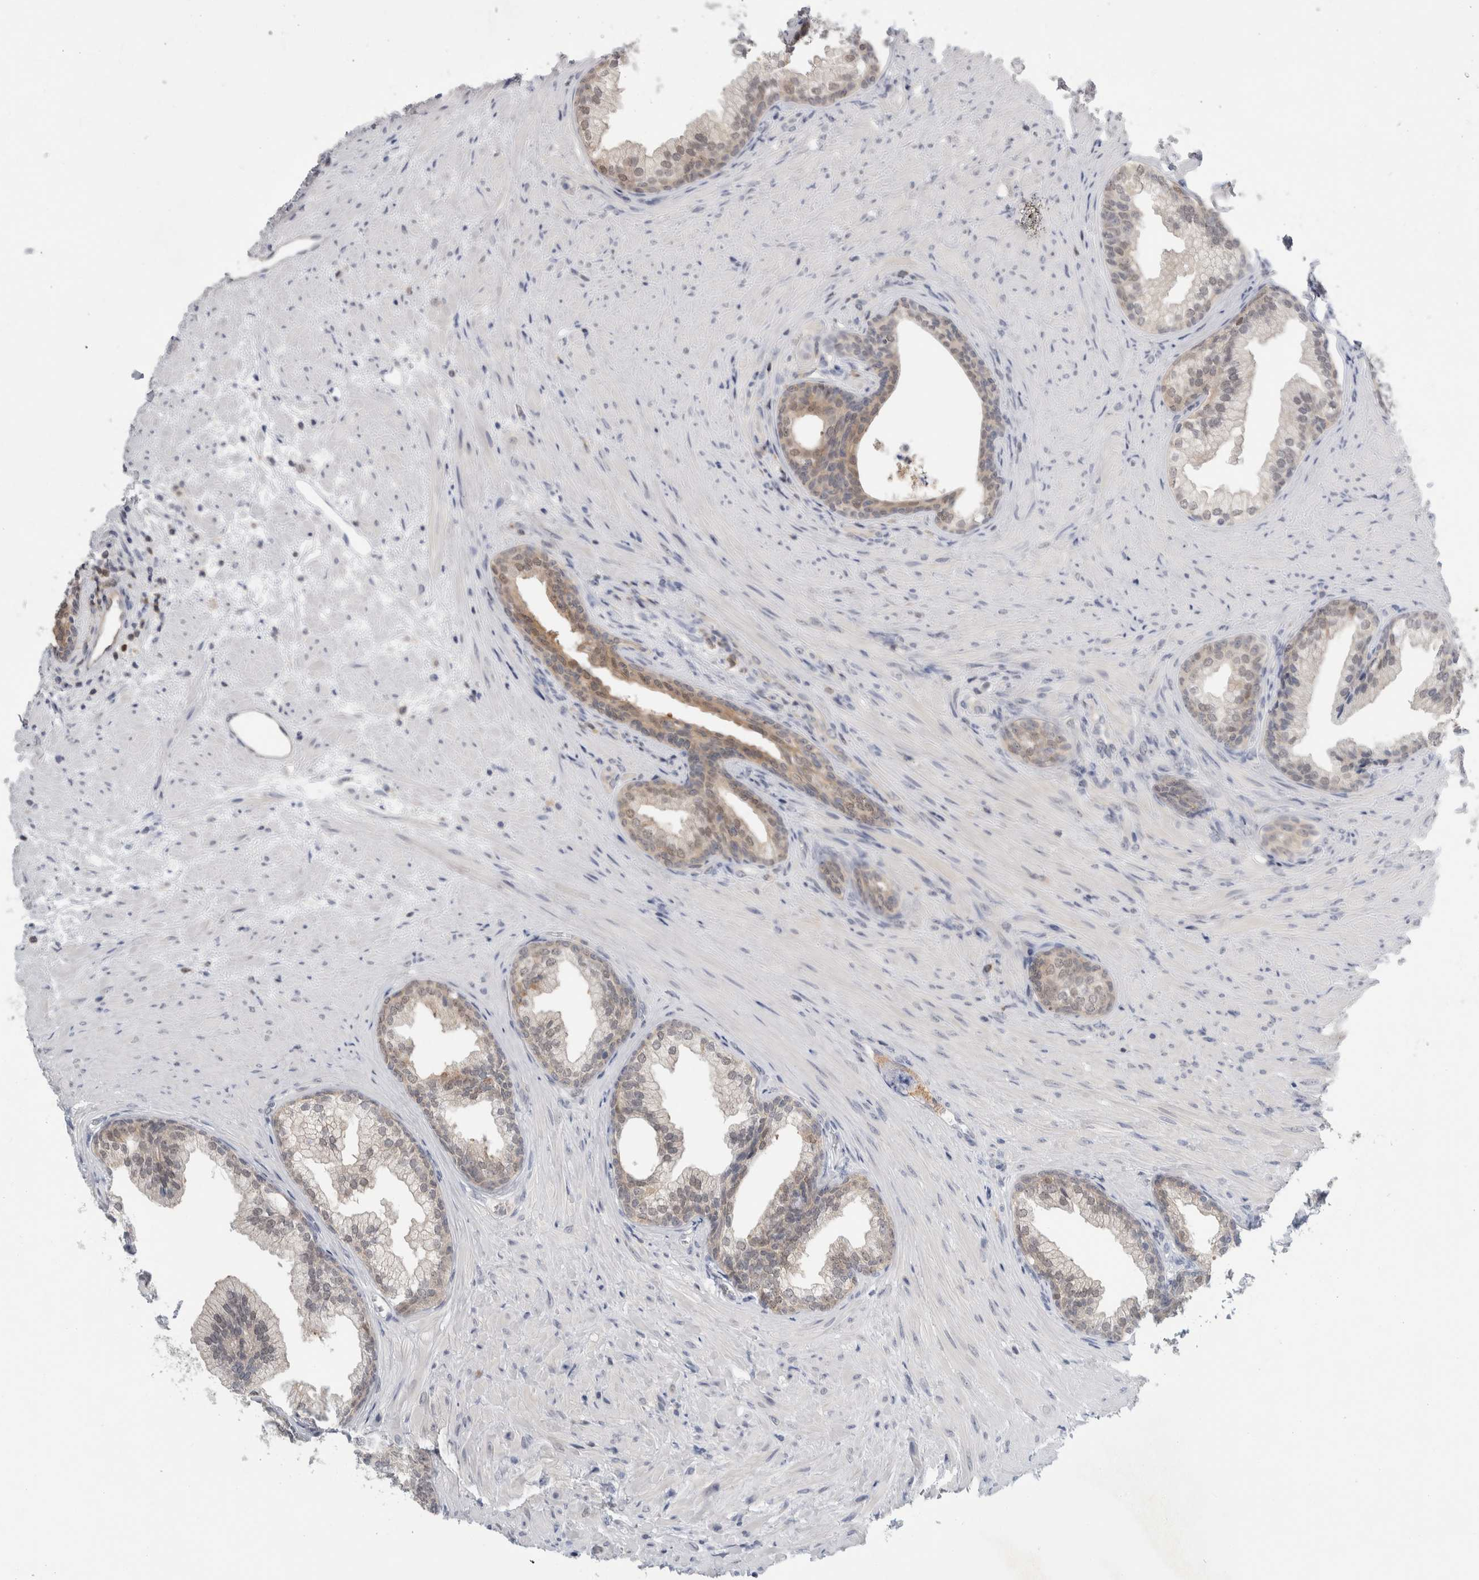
{"staining": {"intensity": "weak", "quantity": "25%-75%", "location": "cytoplasmic/membranous,nuclear"}, "tissue": "prostate", "cell_type": "Glandular cells", "image_type": "normal", "snomed": [{"axis": "morphology", "description": "Normal tissue, NOS"}, {"axis": "topography", "description": "Prostate"}], "caption": "Protein staining exhibits weak cytoplasmic/membranous,nuclear expression in approximately 25%-75% of glandular cells in normal prostate.", "gene": "CASP6", "patient": {"sex": "male", "age": 76}}